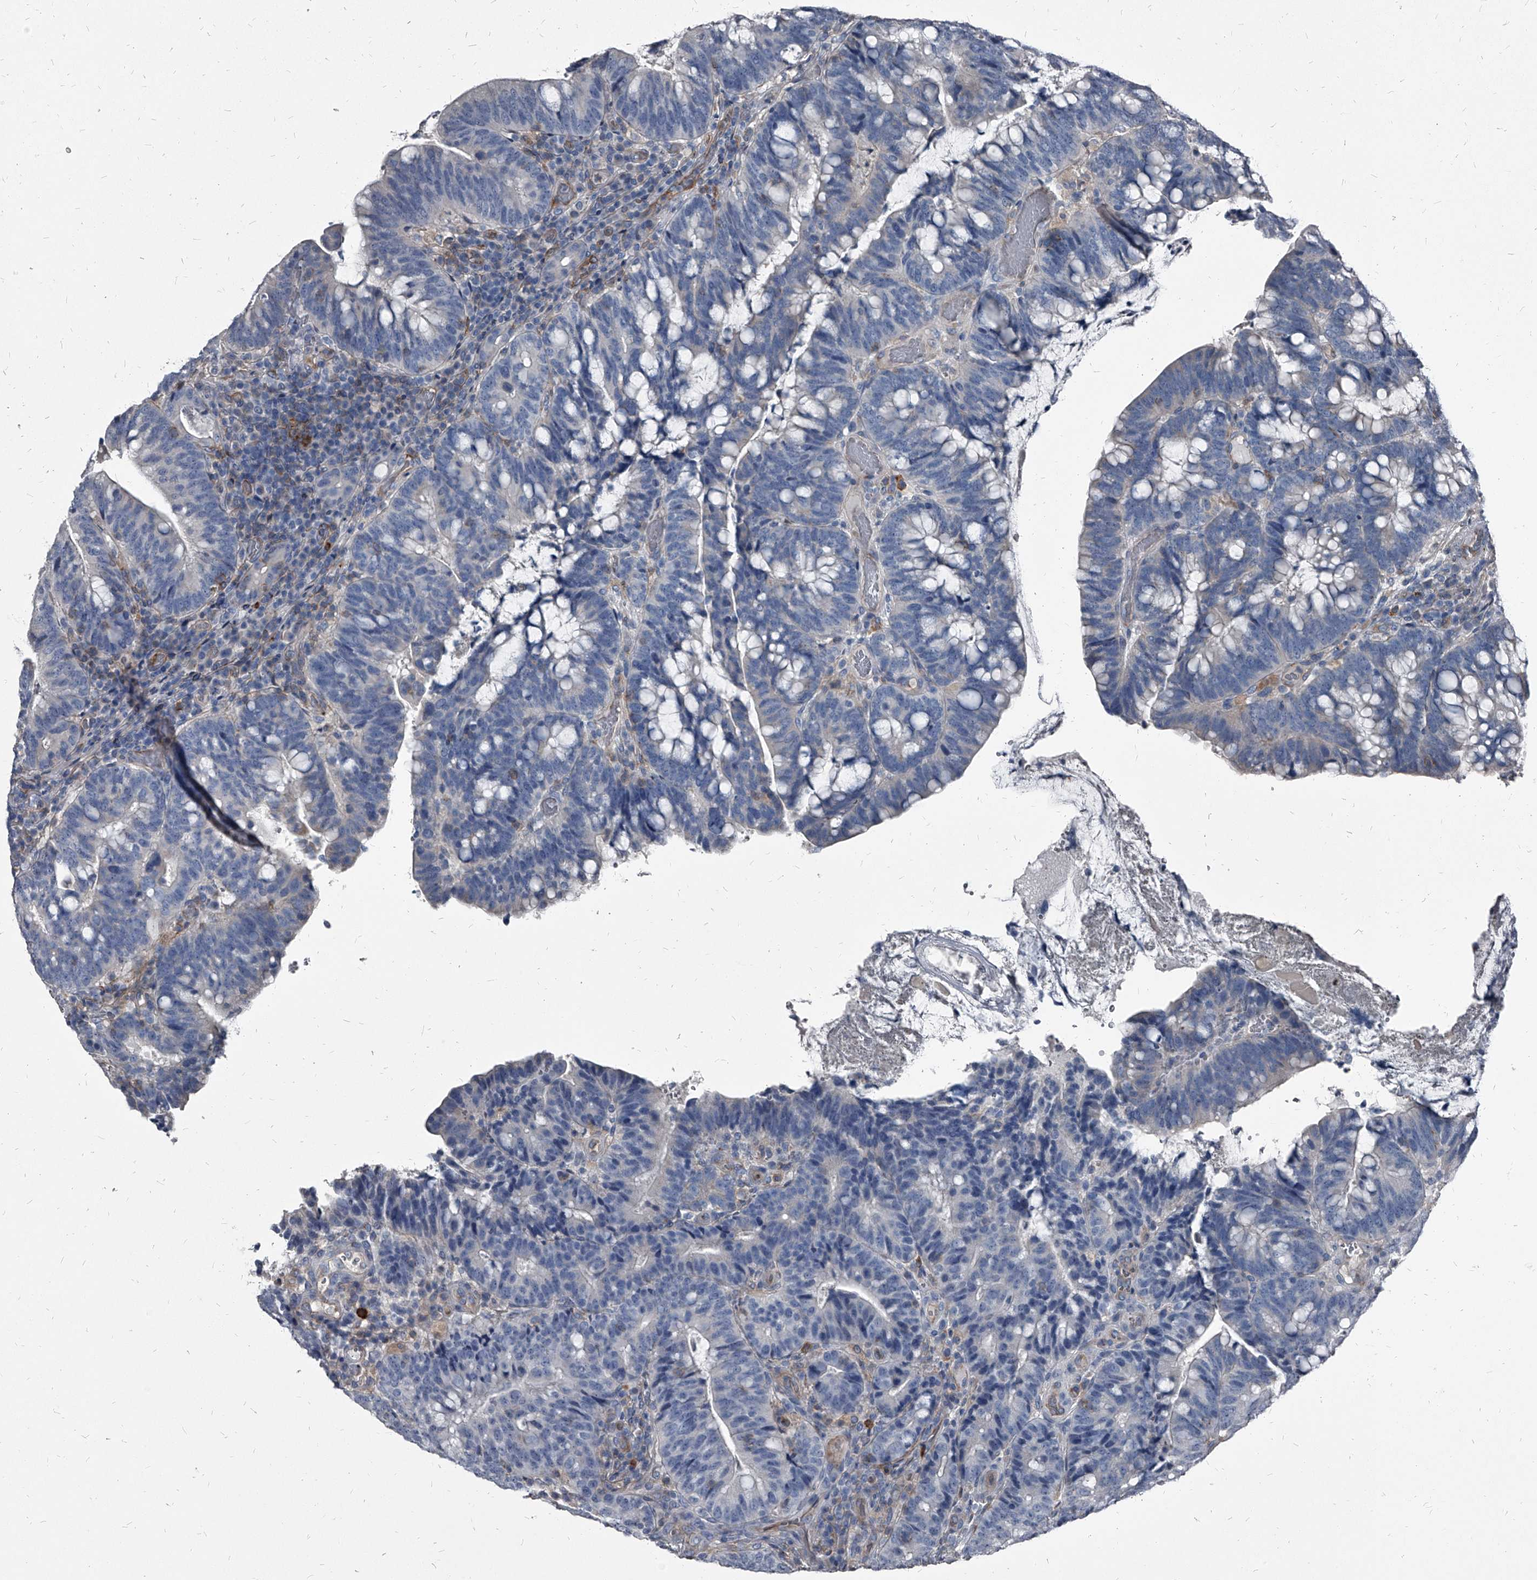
{"staining": {"intensity": "negative", "quantity": "none", "location": "none"}, "tissue": "colorectal cancer", "cell_type": "Tumor cells", "image_type": "cancer", "snomed": [{"axis": "morphology", "description": "Adenocarcinoma, NOS"}, {"axis": "topography", "description": "Colon"}], "caption": "A micrograph of human adenocarcinoma (colorectal) is negative for staining in tumor cells.", "gene": "PGLYRP3", "patient": {"sex": "female", "age": 66}}